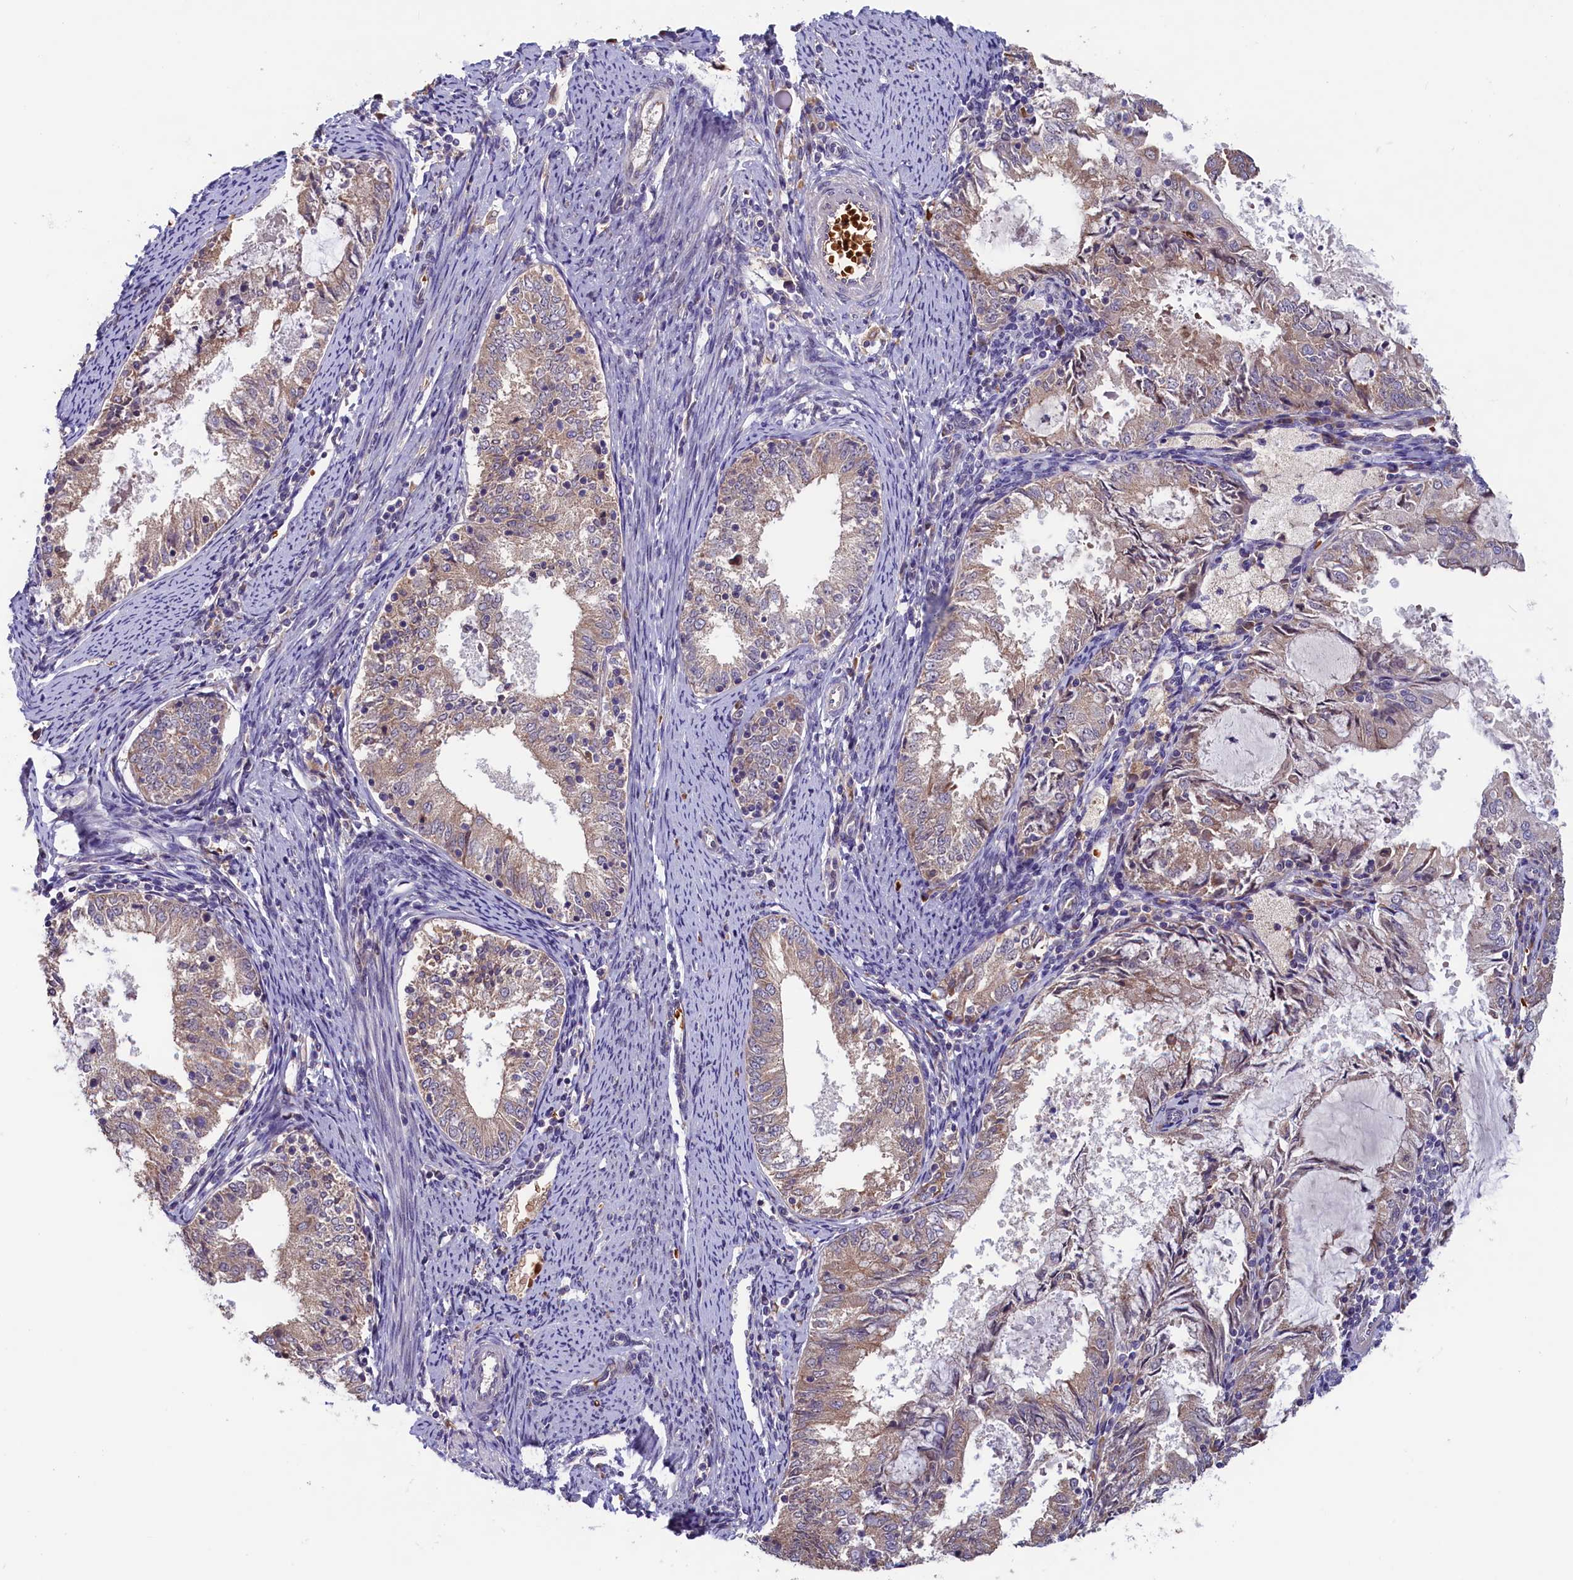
{"staining": {"intensity": "weak", "quantity": ">75%", "location": "cytoplasmic/membranous"}, "tissue": "endometrial cancer", "cell_type": "Tumor cells", "image_type": "cancer", "snomed": [{"axis": "morphology", "description": "Adenocarcinoma, NOS"}, {"axis": "topography", "description": "Endometrium"}], "caption": "Endometrial adenocarcinoma stained for a protein (brown) displays weak cytoplasmic/membranous positive positivity in about >75% of tumor cells.", "gene": "CCDC9B", "patient": {"sex": "female", "age": 57}}